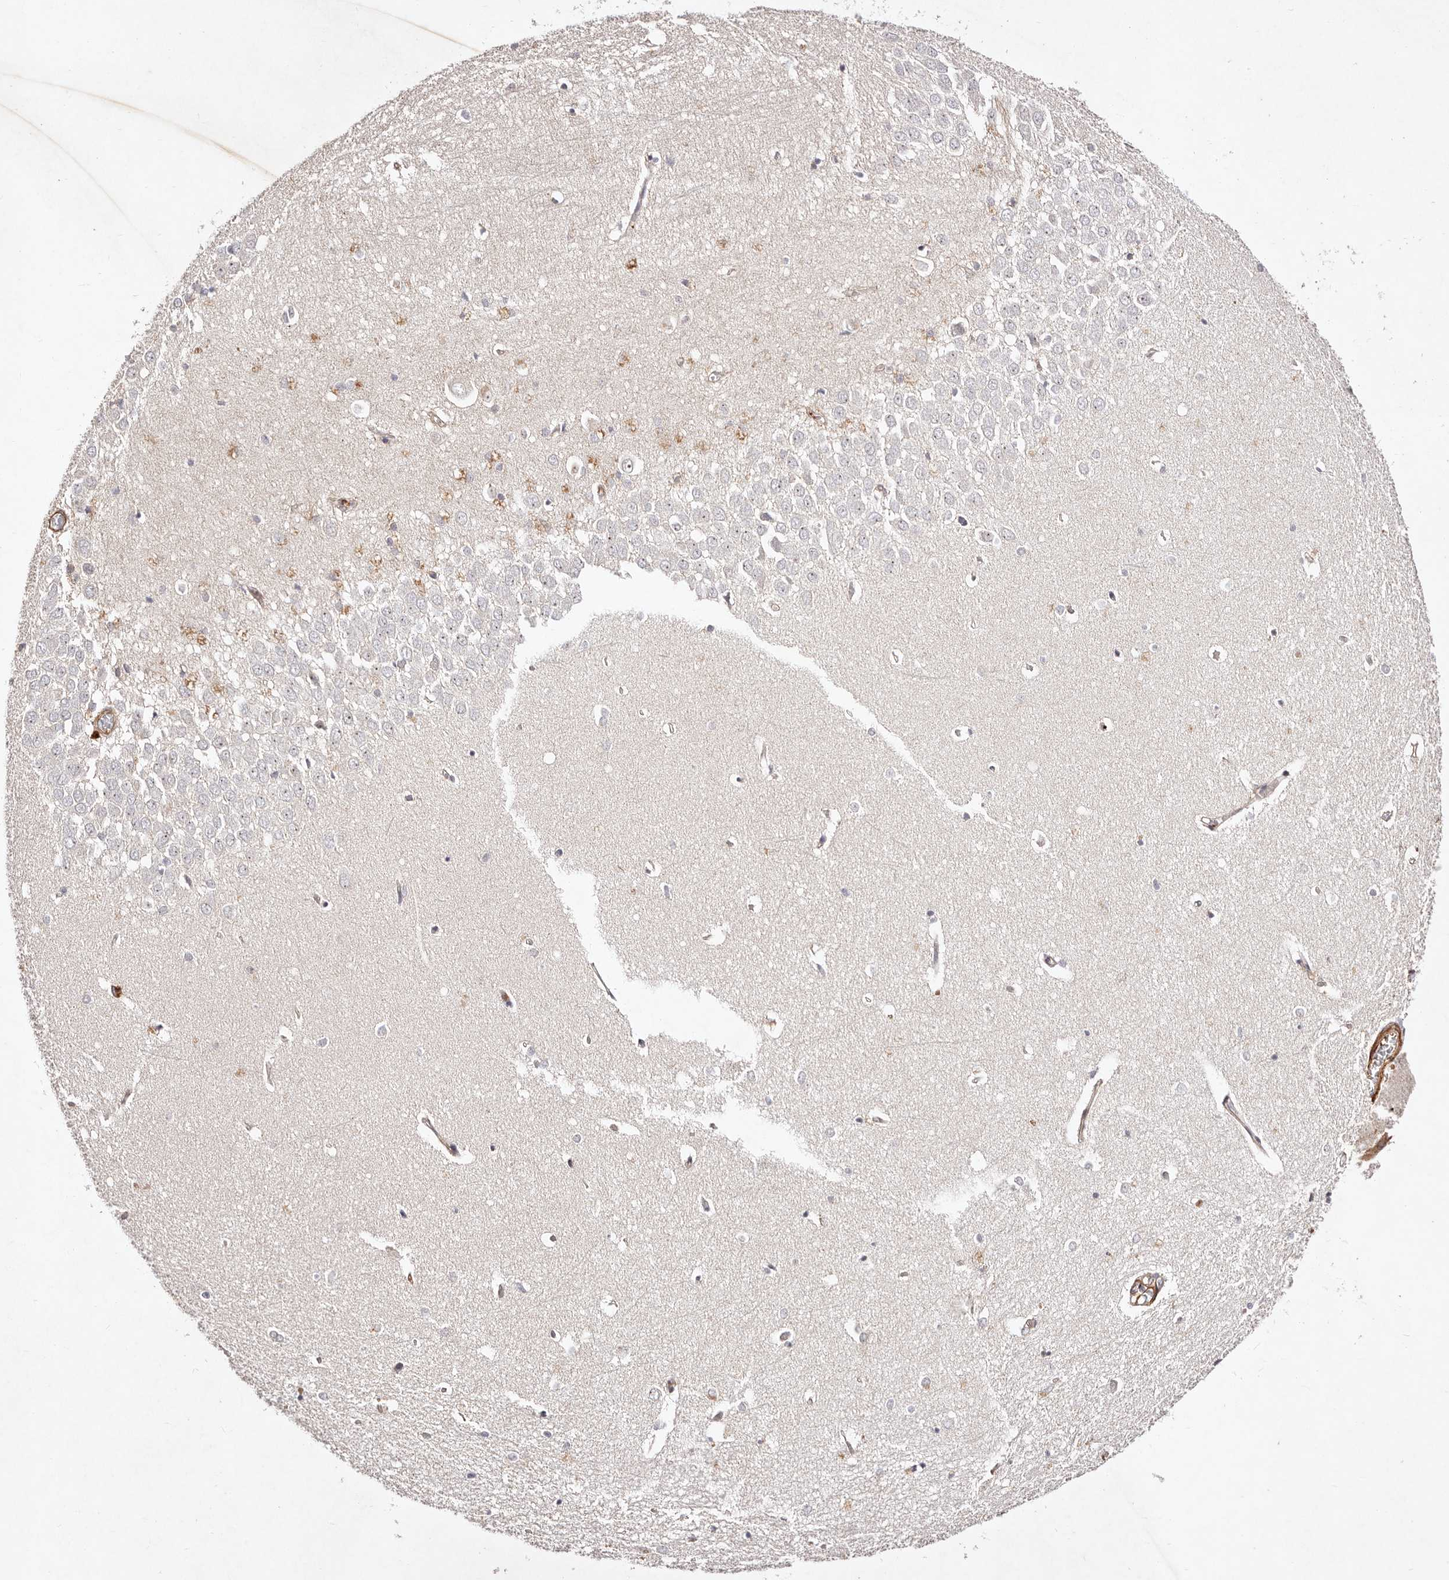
{"staining": {"intensity": "negative", "quantity": "none", "location": "none"}, "tissue": "hippocampus", "cell_type": "Glial cells", "image_type": "normal", "snomed": [{"axis": "morphology", "description": "Normal tissue, NOS"}, {"axis": "topography", "description": "Hippocampus"}], "caption": "A high-resolution photomicrograph shows immunohistochemistry (IHC) staining of normal hippocampus, which displays no significant positivity in glial cells.", "gene": "MTMR11", "patient": {"sex": "female", "age": 64}}